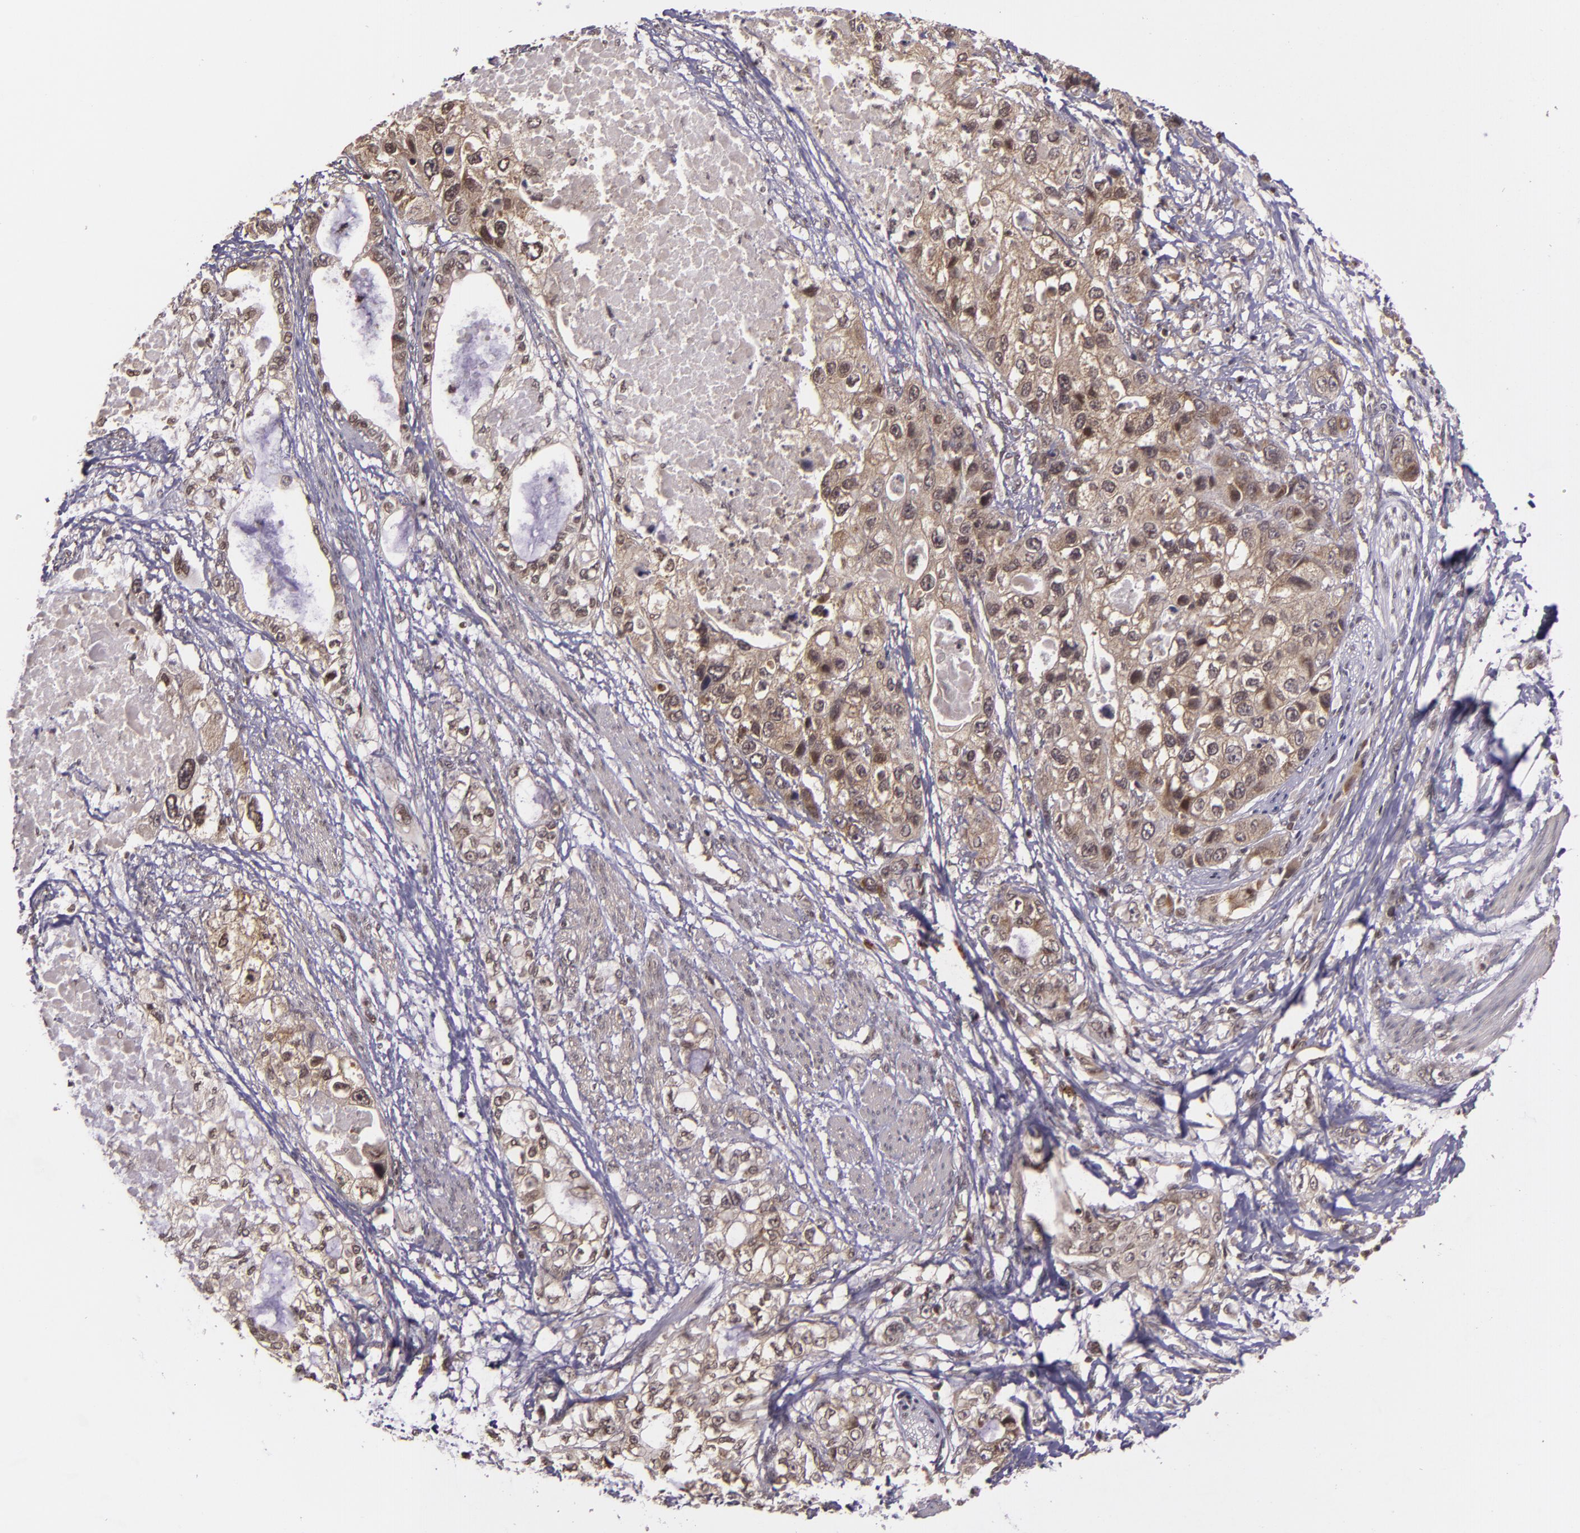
{"staining": {"intensity": "weak", "quantity": "25%-75%", "location": "cytoplasmic/membranous,nuclear"}, "tissue": "stomach cancer", "cell_type": "Tumor cells", "image_type": "cancer", "snomed": [{"axis": "morphology", "description": "Adenocarcinoma, NOS"}, {"axis": "topography", "description": "Stomach, upper"}], "caption": "Immunohistochemistry (IHC) photomicrograph of neoplastic tissue: human stomach cancer stained using immunohistochemistry exhibits low levels of weak protein expression localized specifically in the cytoplasmic/membranous and nuclear of tumor cells, appearing as a cytoplasmic/membranous and nuclear brown color.", "gene": "TXNRD2", "patient": {"sex": "female", "age": 52}}